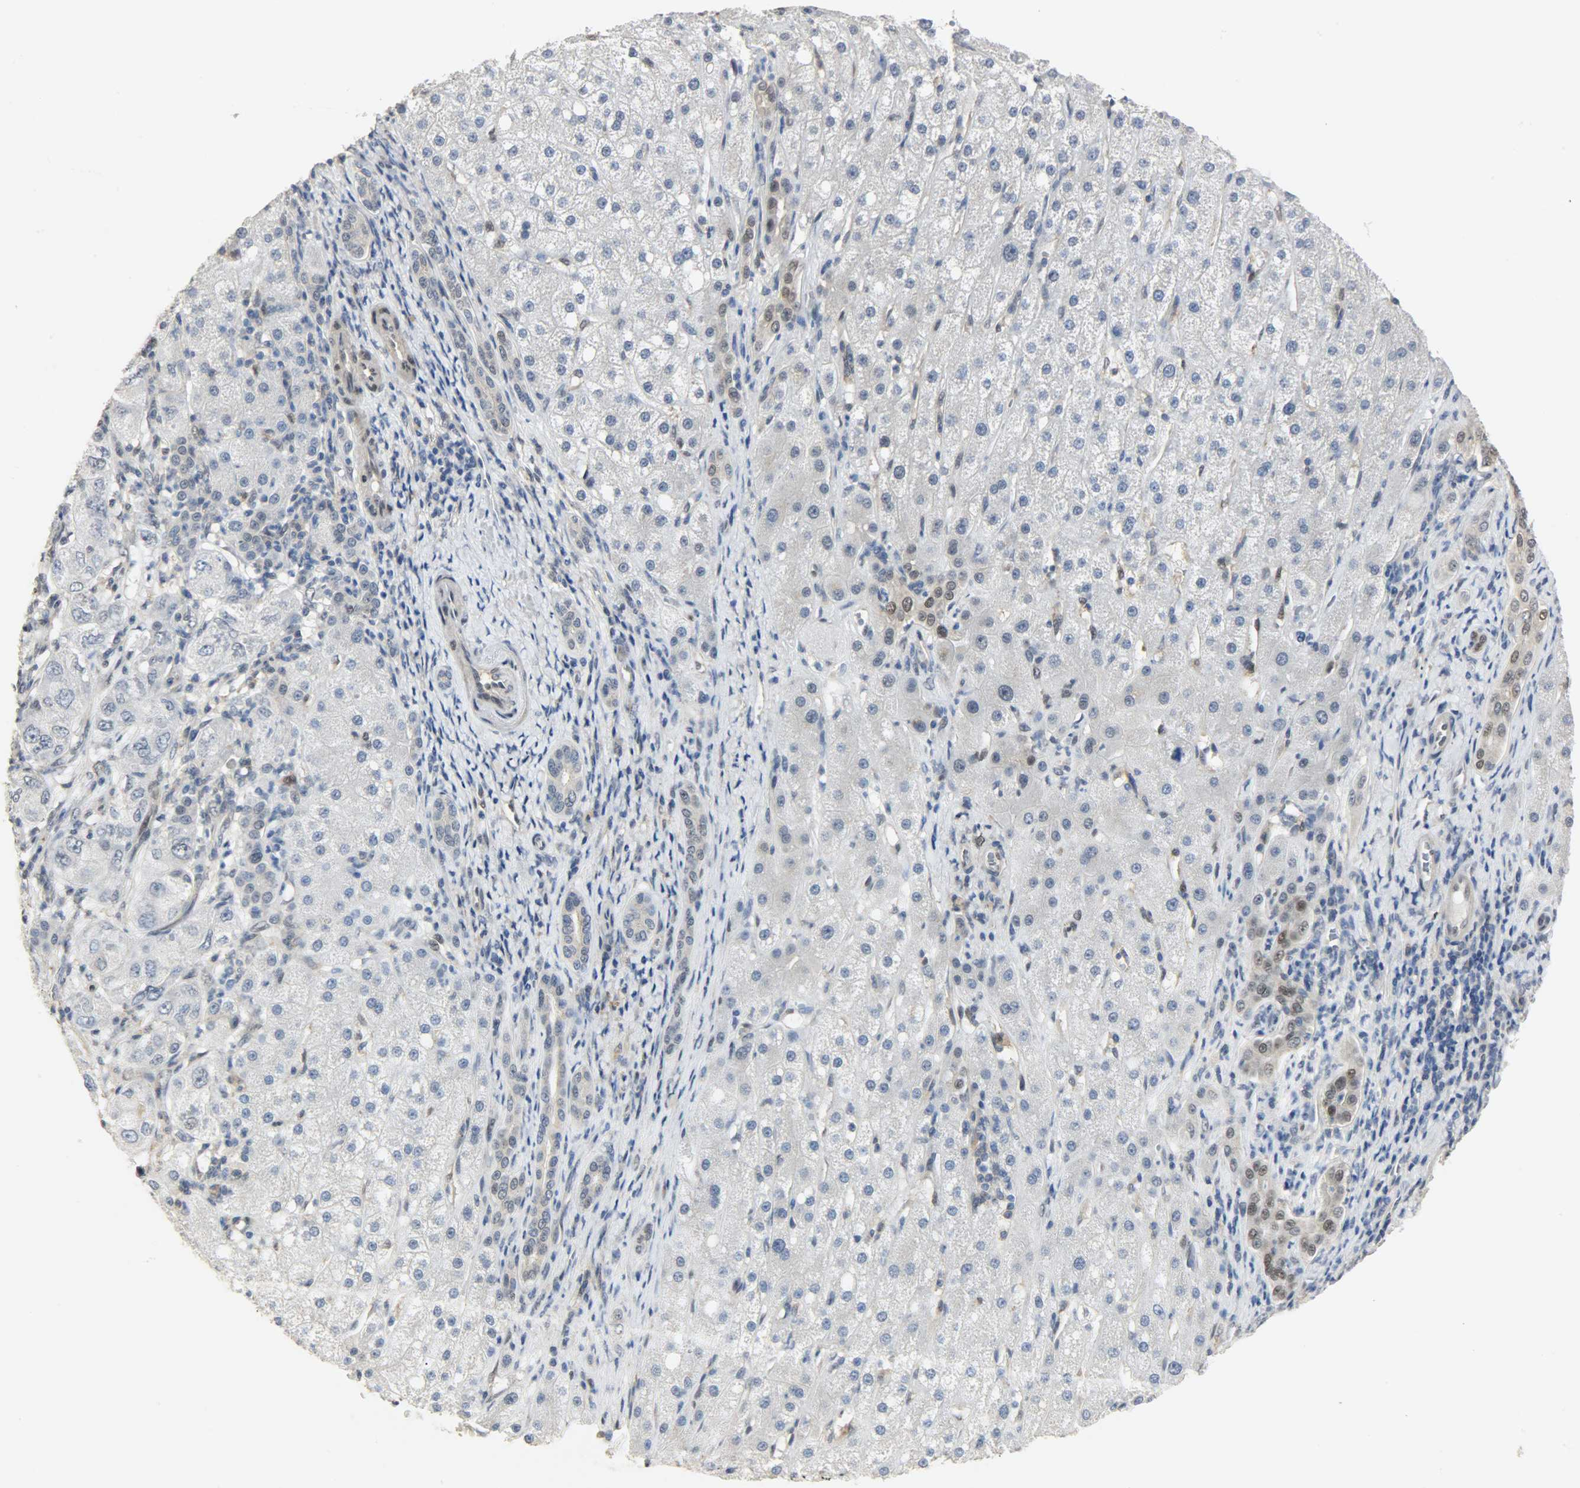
{"staining": {"intensity": "moderate", "quantity": "25%-75%", "location": "nuclear"}, "tissue": "liver cancer", "cell_type": "Tumor cells", "image_type": "cancer", "snomed": [{"axis": "morphology", "description": "Carcinoma, Hepatocellular, NOS"}, {"axis": "topography", "description": "Liver"}], "caption": "Moderate nuclear positivity for a protein is present in approximately 25%-75% of tumor cells of hepatocellular carcinoma (liver) using immunohistochemistry.", "gene": "NPEPL1", "patient": {"sex": "male", "age": 80}}